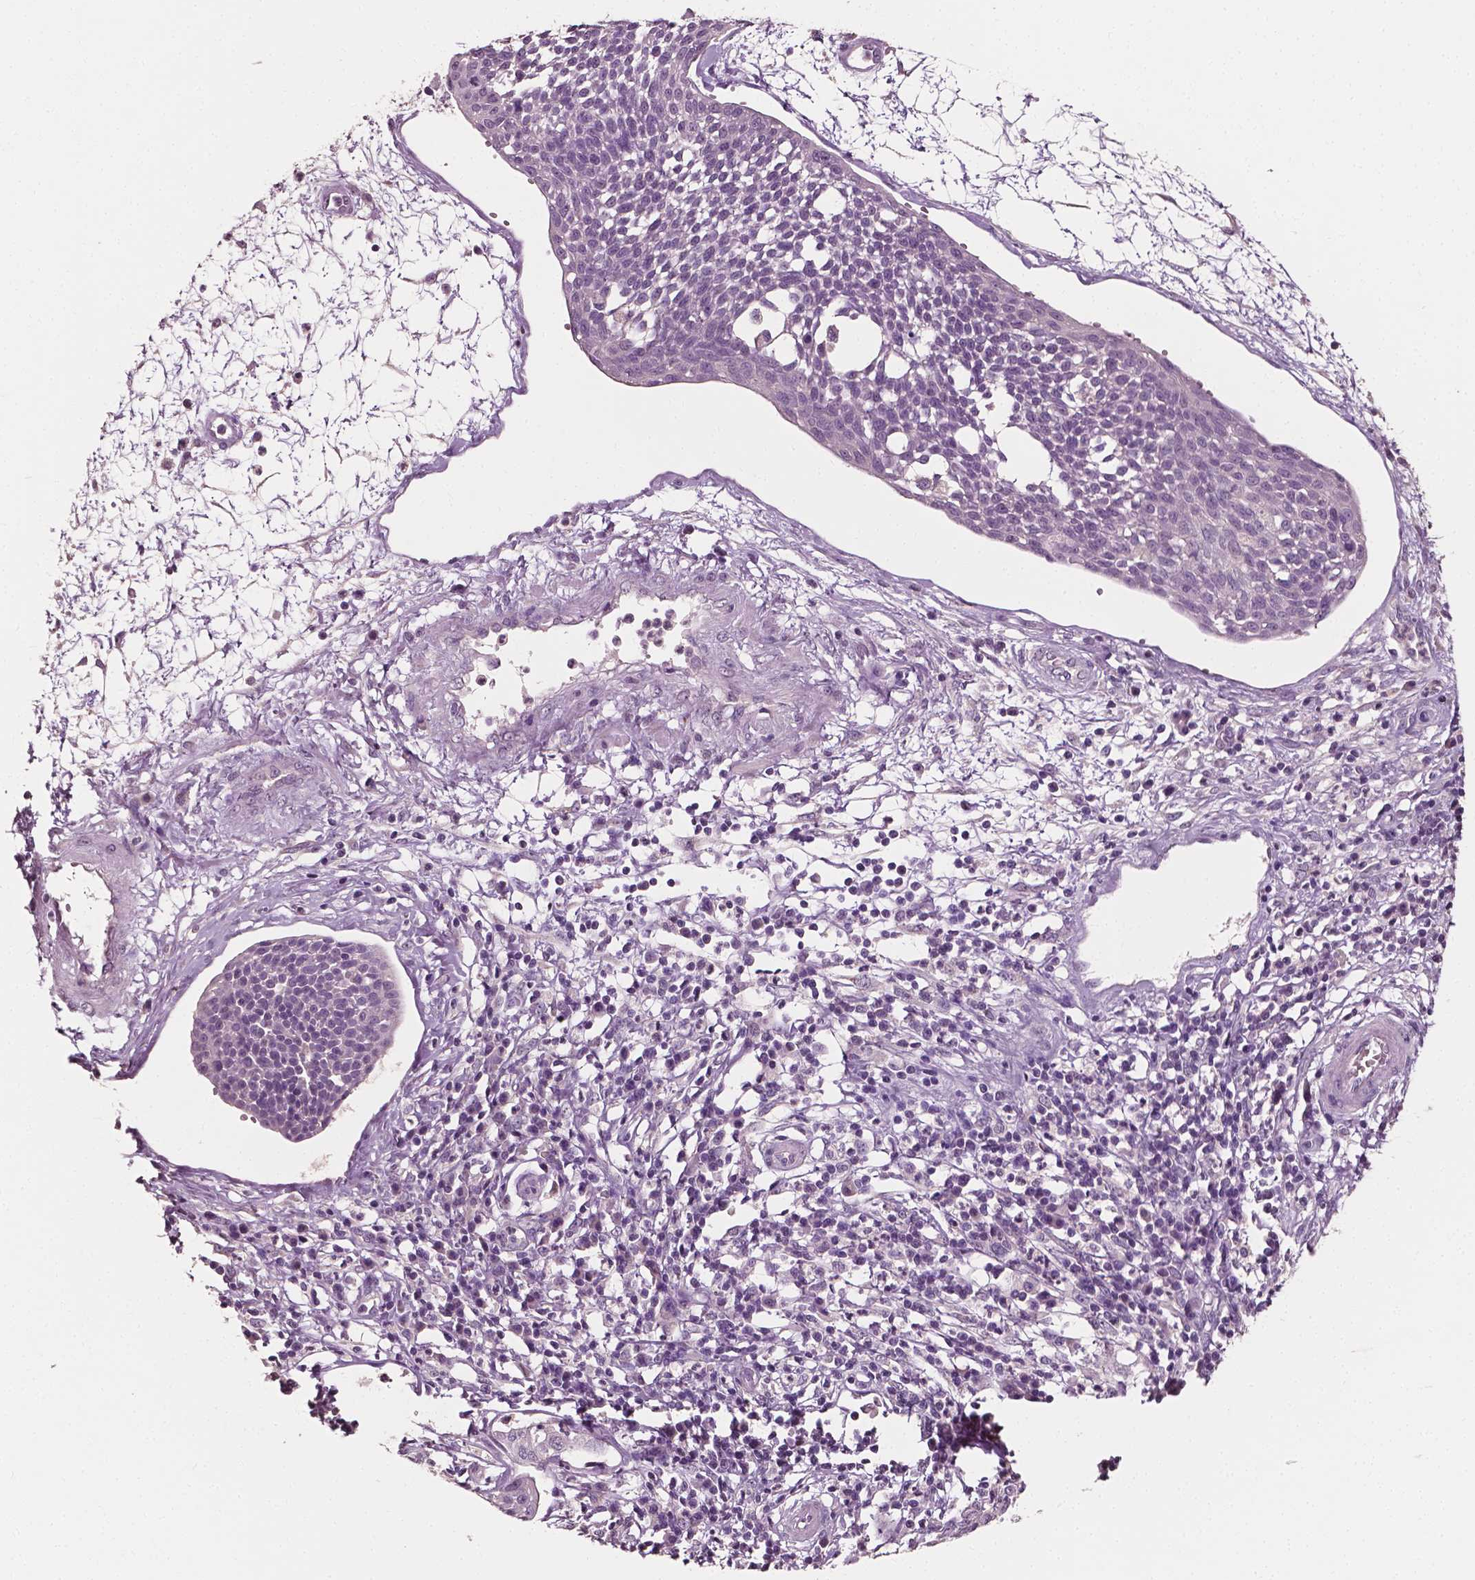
{"staining": {"intensity": "negative", "quantity": "none", "location": "none"}, "tissue": "cervical cancer", "cell_type": "Tumor cells", "image_type": "cancer", "snomed": [{"axis": "morphology", "description": "Squamous cell carcinoma, NOS"}, {"axis": "topography", "description": "Cervix"}], "caption": "The image exhibits no staining of tumor cells in cervical squamous cell carcinoma. (DAB (3,3'-diaminobenzidine) immunohistochemistry, high magnification).", "gene": "PLA2R1", "patient": {"sex": "female", "age": 34}}